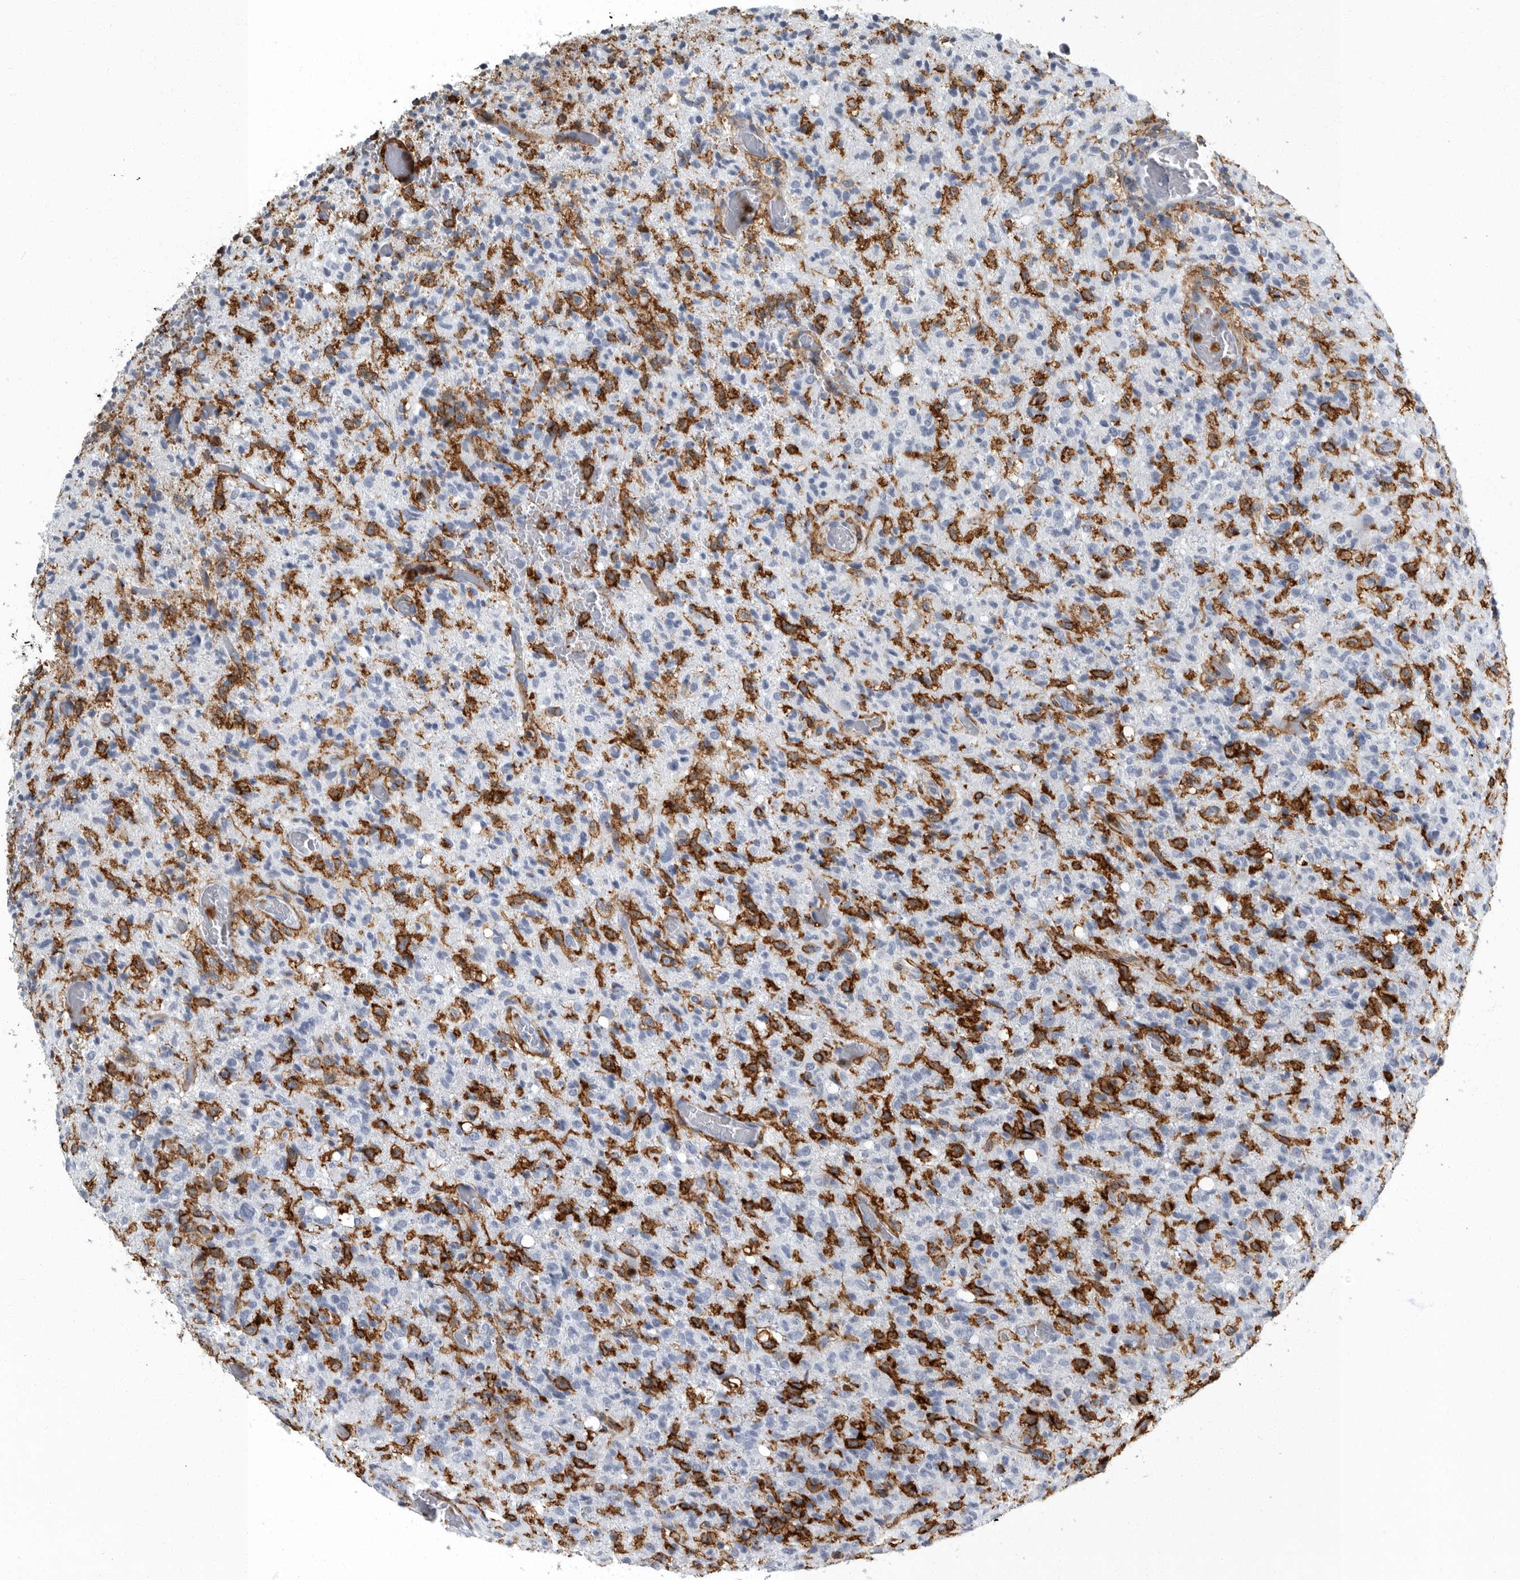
{"staining": {"intensity": "negative", "quantity": "none", "location": "none"}, "tissue": "glioma", "cell_type": "Tumor cells", "image_type": "cancer", "snomed": [{"axis": "morphology", "description": "Glioma, malignant, High grade"}, {"axis": "topography", "description": "Brain"}], "caption": "Tumor cells are negative for brown protein staining in malignant high-grade glioma.", "gene": "FCER1G", "patient": {"sex": "female", "age": 57}}